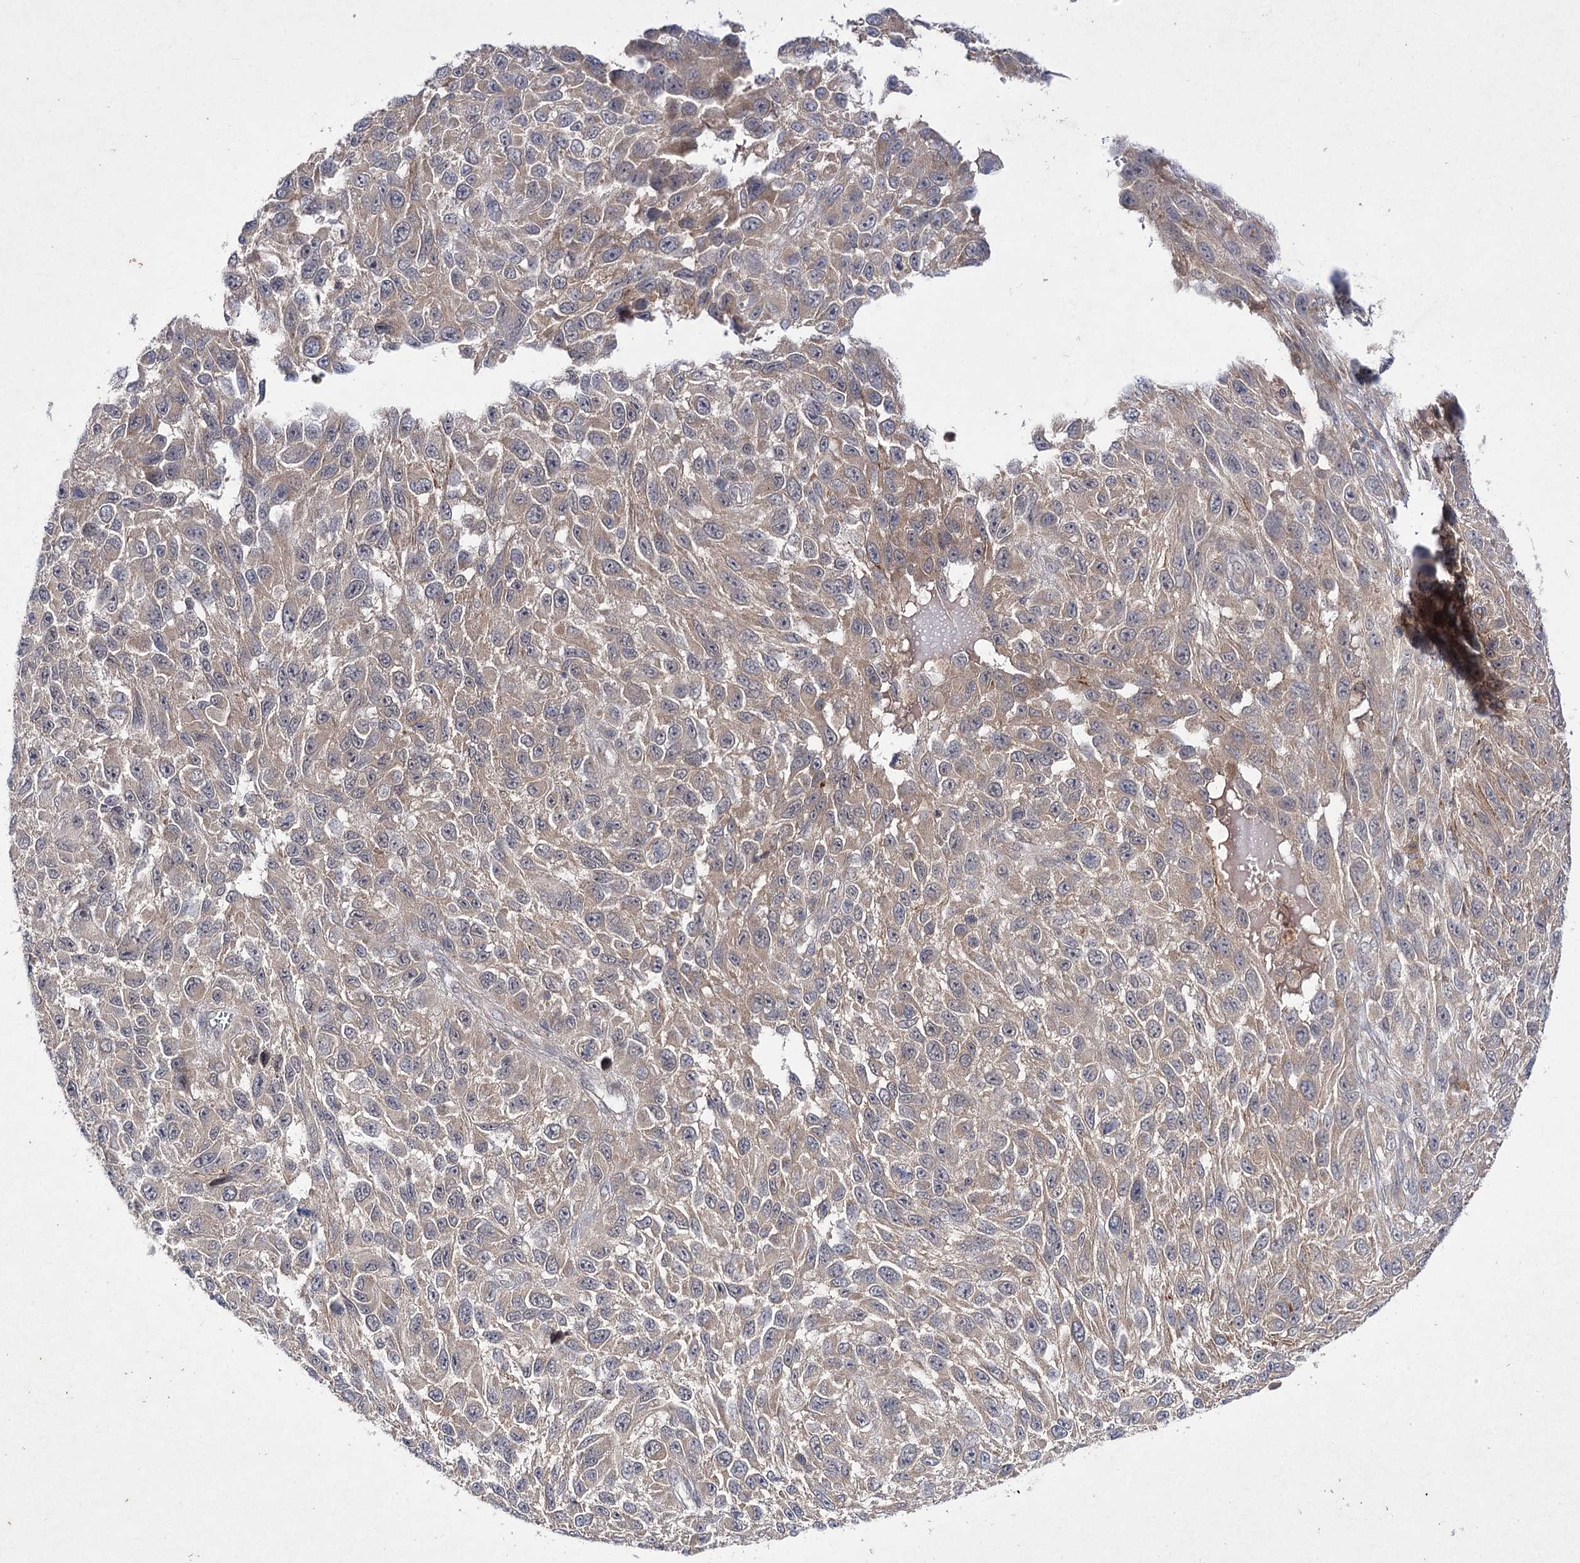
{"staining": {"intensity": "weak", "quantity": ">75%", "location": "cytoplasmic/membranous"}, "tissue": "melanoma", "cell_type": "Tumor cells", "image_type": "cancer", "snomed": [{"axis": "morphology", "description": "Malignant melanoma, NOS"}, {"axis": "topography", "description": "Skin"}], "caption": "Immunohistochemical staining of human malignant melanoma exhibits low levels of weak cytoplasmic/membranous protein expression in approximately >75% of tumor cells. The protein of interest is stained brown, and the nuclei are stained in blue (DAB (3,3'-diaminobenzidine) IHC with brightfield microscopy, high magnification).", "gene": "BCR", "patient": {"sex": "female", "age": 96}}